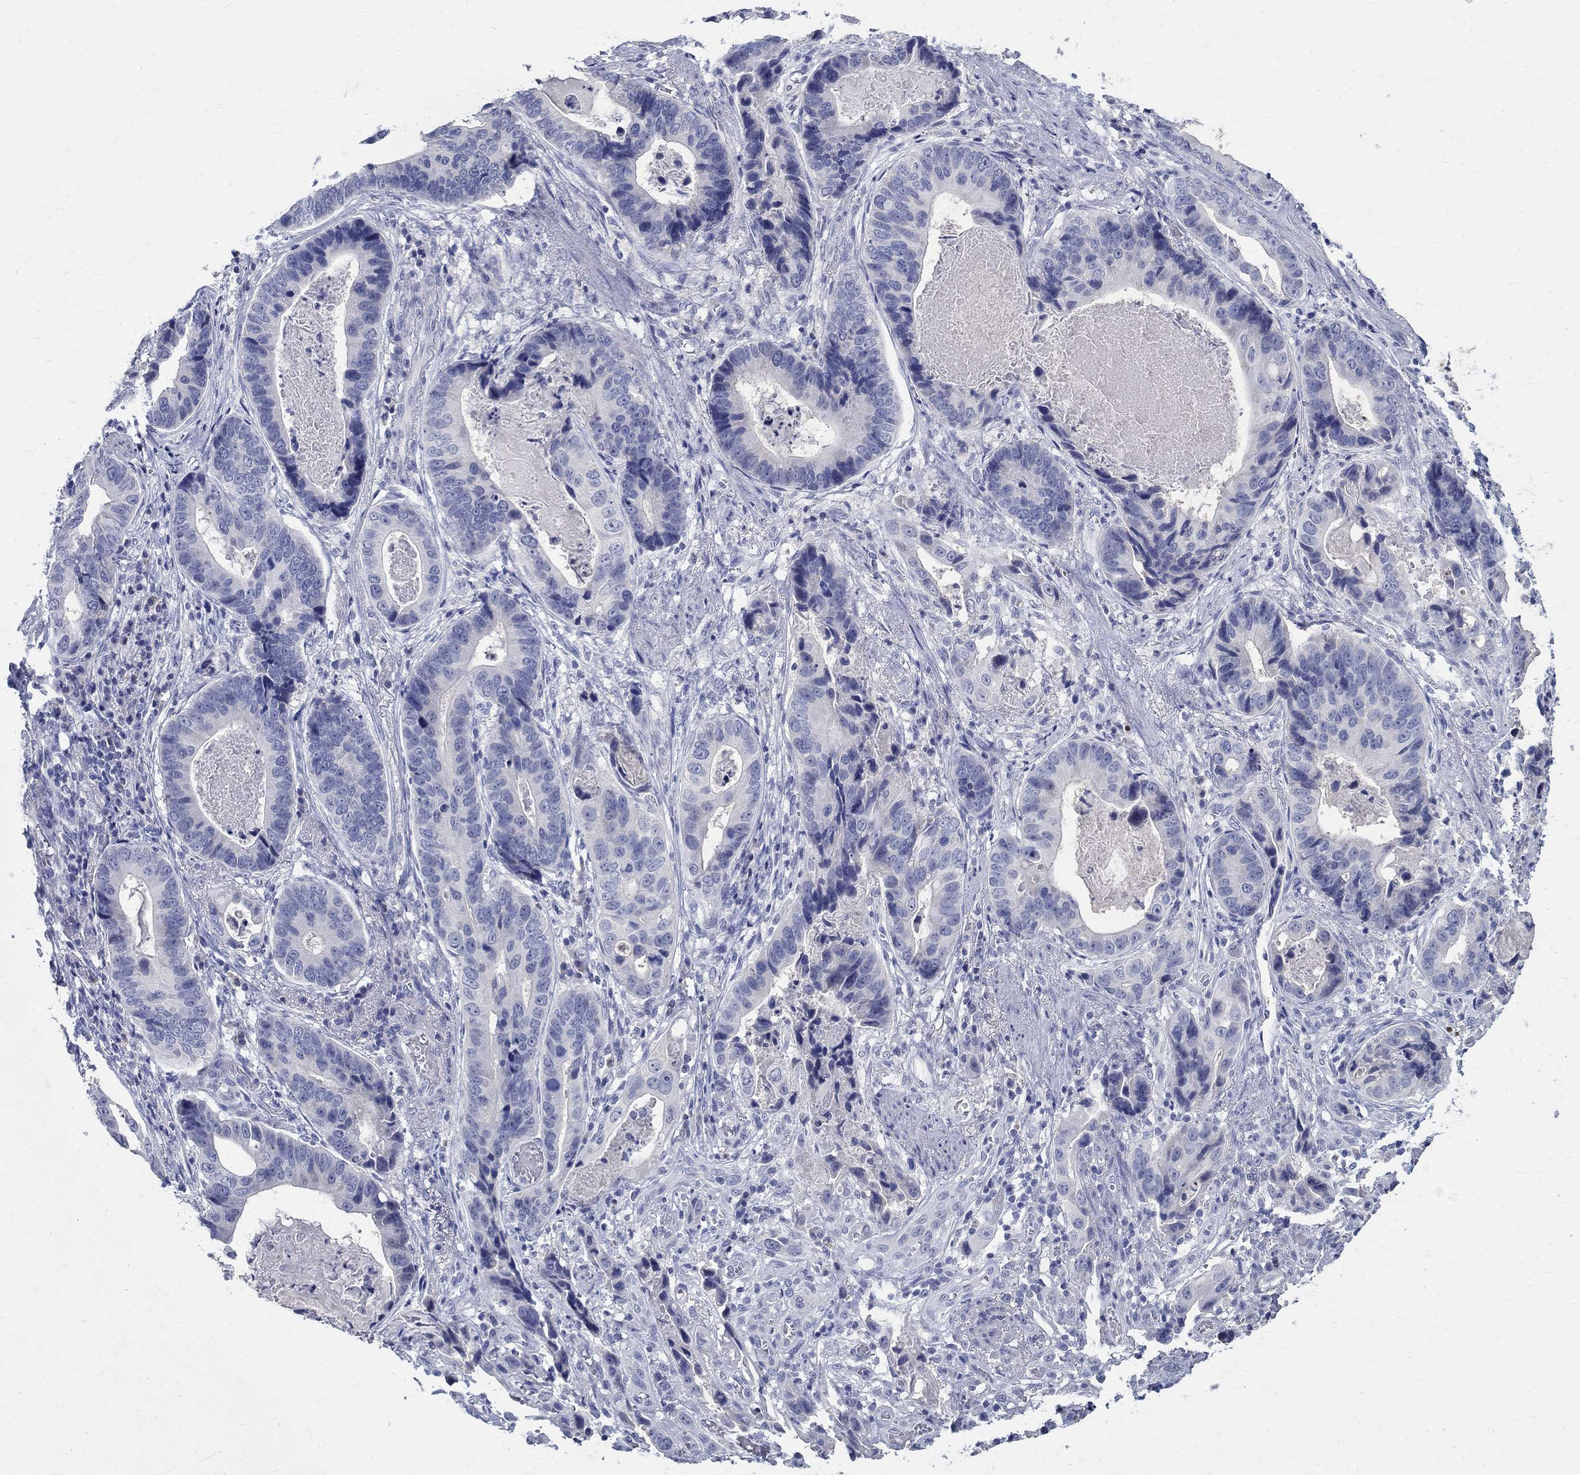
{"staining": {"intensity": "negative", "quantity": "none", "location": "none"}, "tissue": "stomach cancer", "cell_type": "Tumor cells", "image_type": "cancer", "snomed": [{"axis": "morphology", "description": "Adenocarcinoma, NOS"}, {"axis": "topography", "description": "Stomach"}], "caption": "A high-resolution micrograph shows immunohistochemistry staining of adenocarcinoma (stomach), which displays no significant expression in tumor cells.", "gene": "SOX2", "patient": {"sex": "male", "age": 84}}